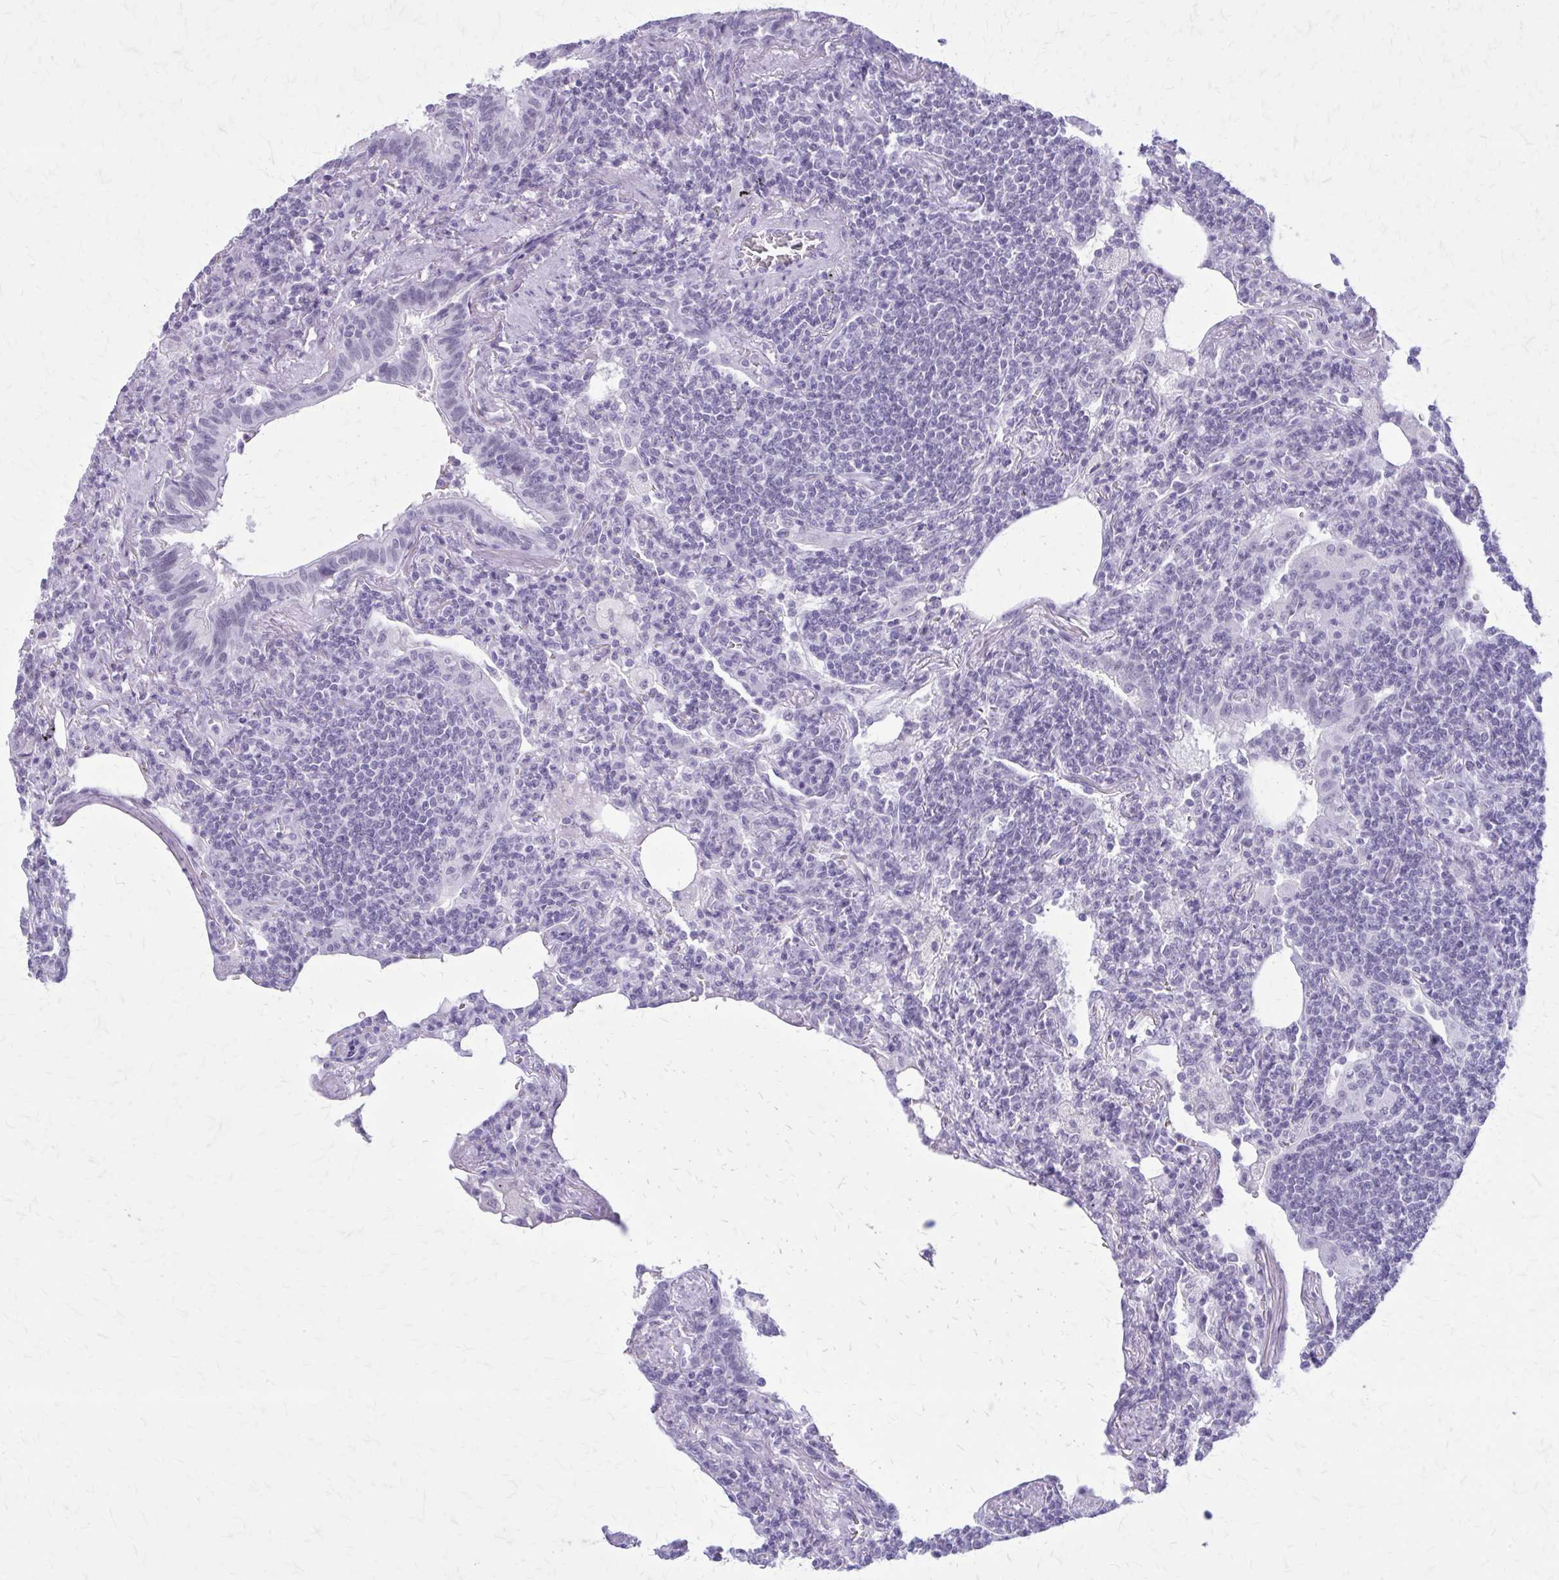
{"staining": {"intensity": "negative", "quantity": "none", "location": "none"}, "tissue": "lymphoma", "cell_type": "Tumor cells", "image_type": "cancer", "snomed": [{"axis": "morphology", "description": "Malignant lymphoma, non-Hodgkin's type, Low grade"}, {"axis": "topography", "description": "Lung"}], "caption": "This is an immunohistochemistry histopathology image of human malignant lymphoma, non-Hodgkin's type (low-grade). There is no staining in tumor cells.", "gene": "GAD1", "patient": {"sex": "female", "age": 71}}